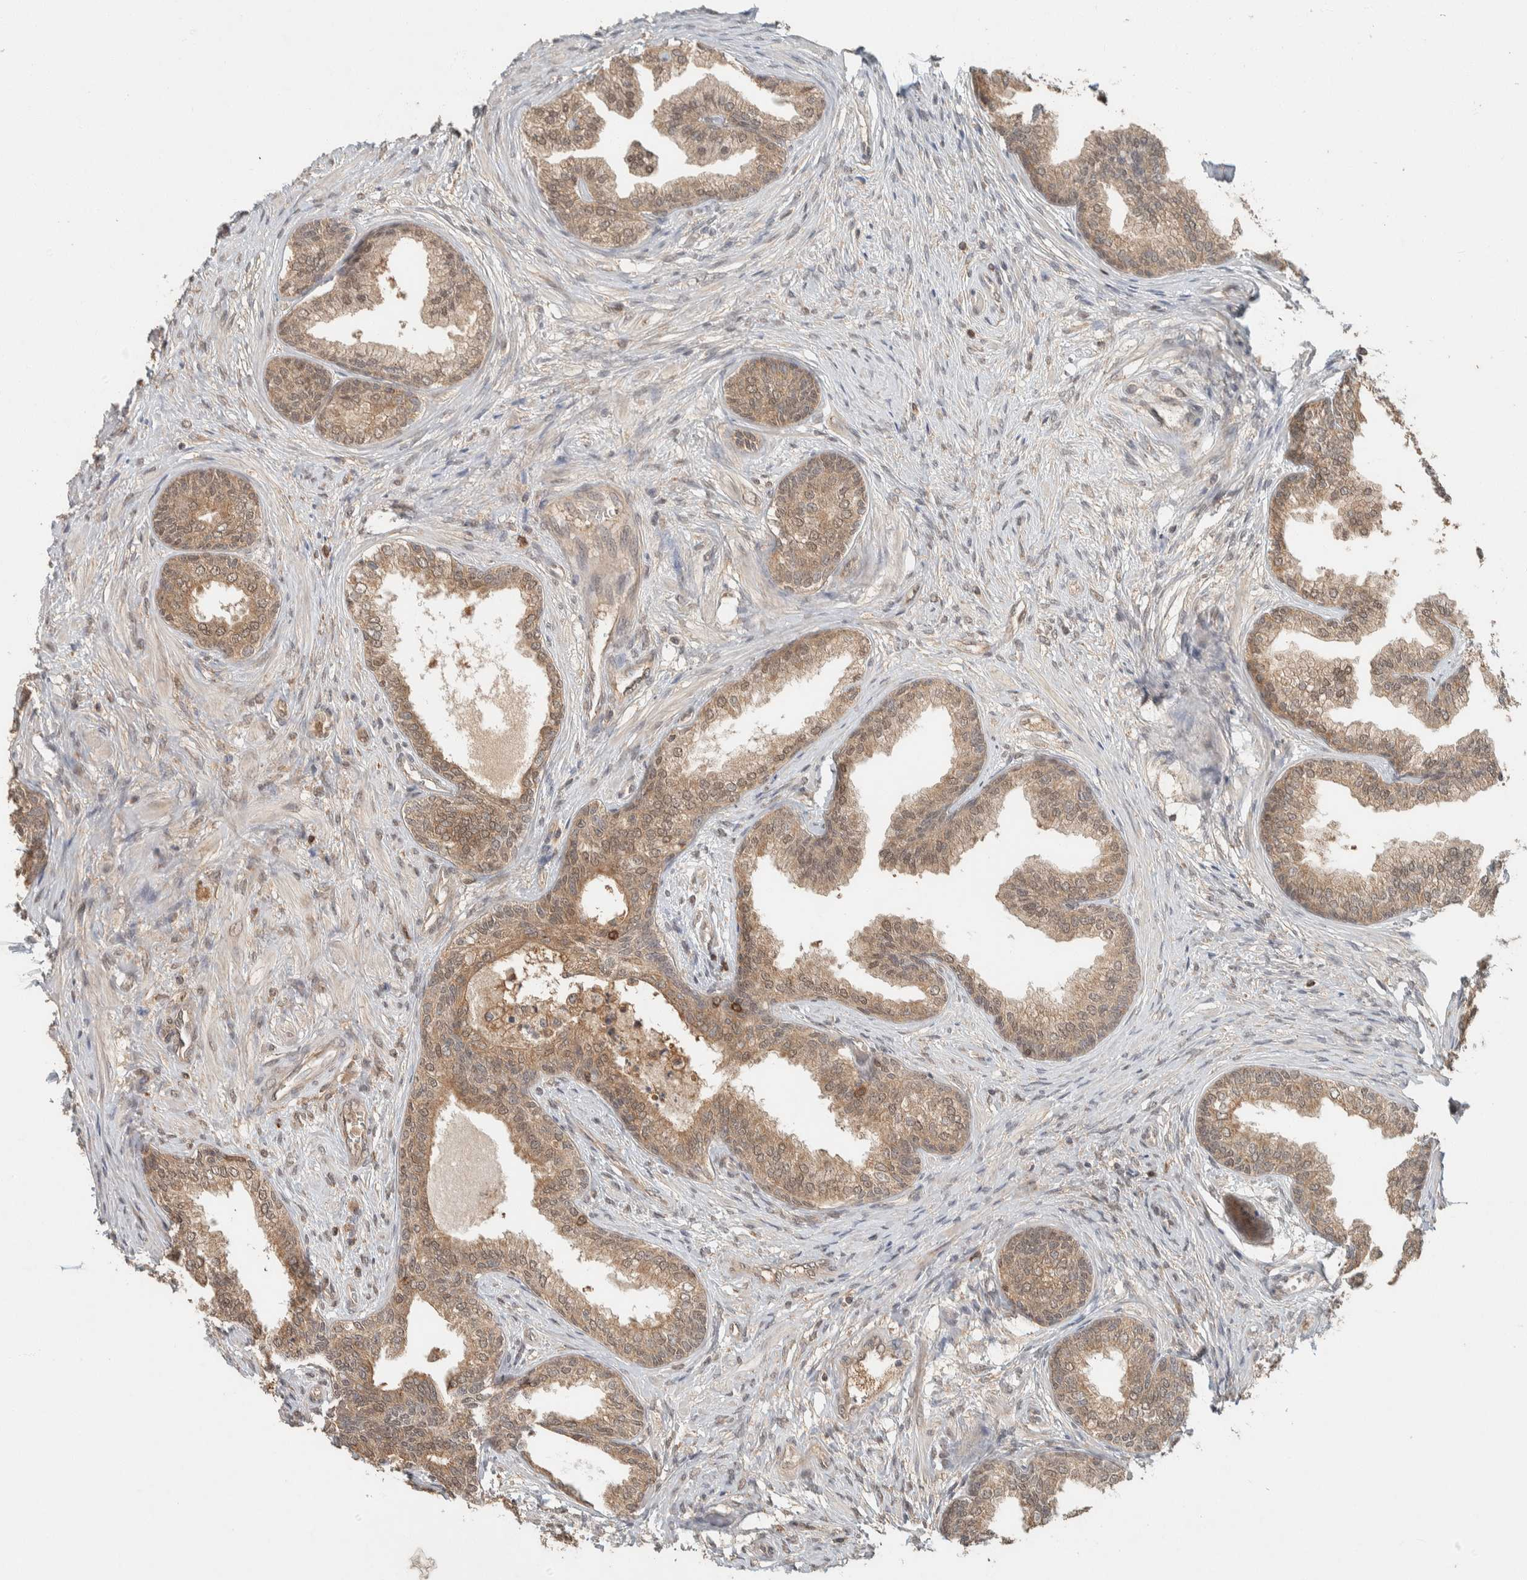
{"staining": {"intensity": "moderate", "quantity": ">75%", "location": "cytoplasmic/membranous,nuclear"}, "tissue": "prostate", "cell_type": "Glandular cells", "image_type": "normal", "snomed": [{"axis": "morphology", "description": "Normal tissue, NOS"}, {"axis": "topography", "description": "Prostate"}], "caption": "Protein positivity by immunohistochemistry (IHC) exhibits moderate cytoplasmic/membranous,nuclear expression in about >75% of glandular cells in normal prostate.", "gene": "ZNF567", "patient": {"sex": "male", "age": 76}}